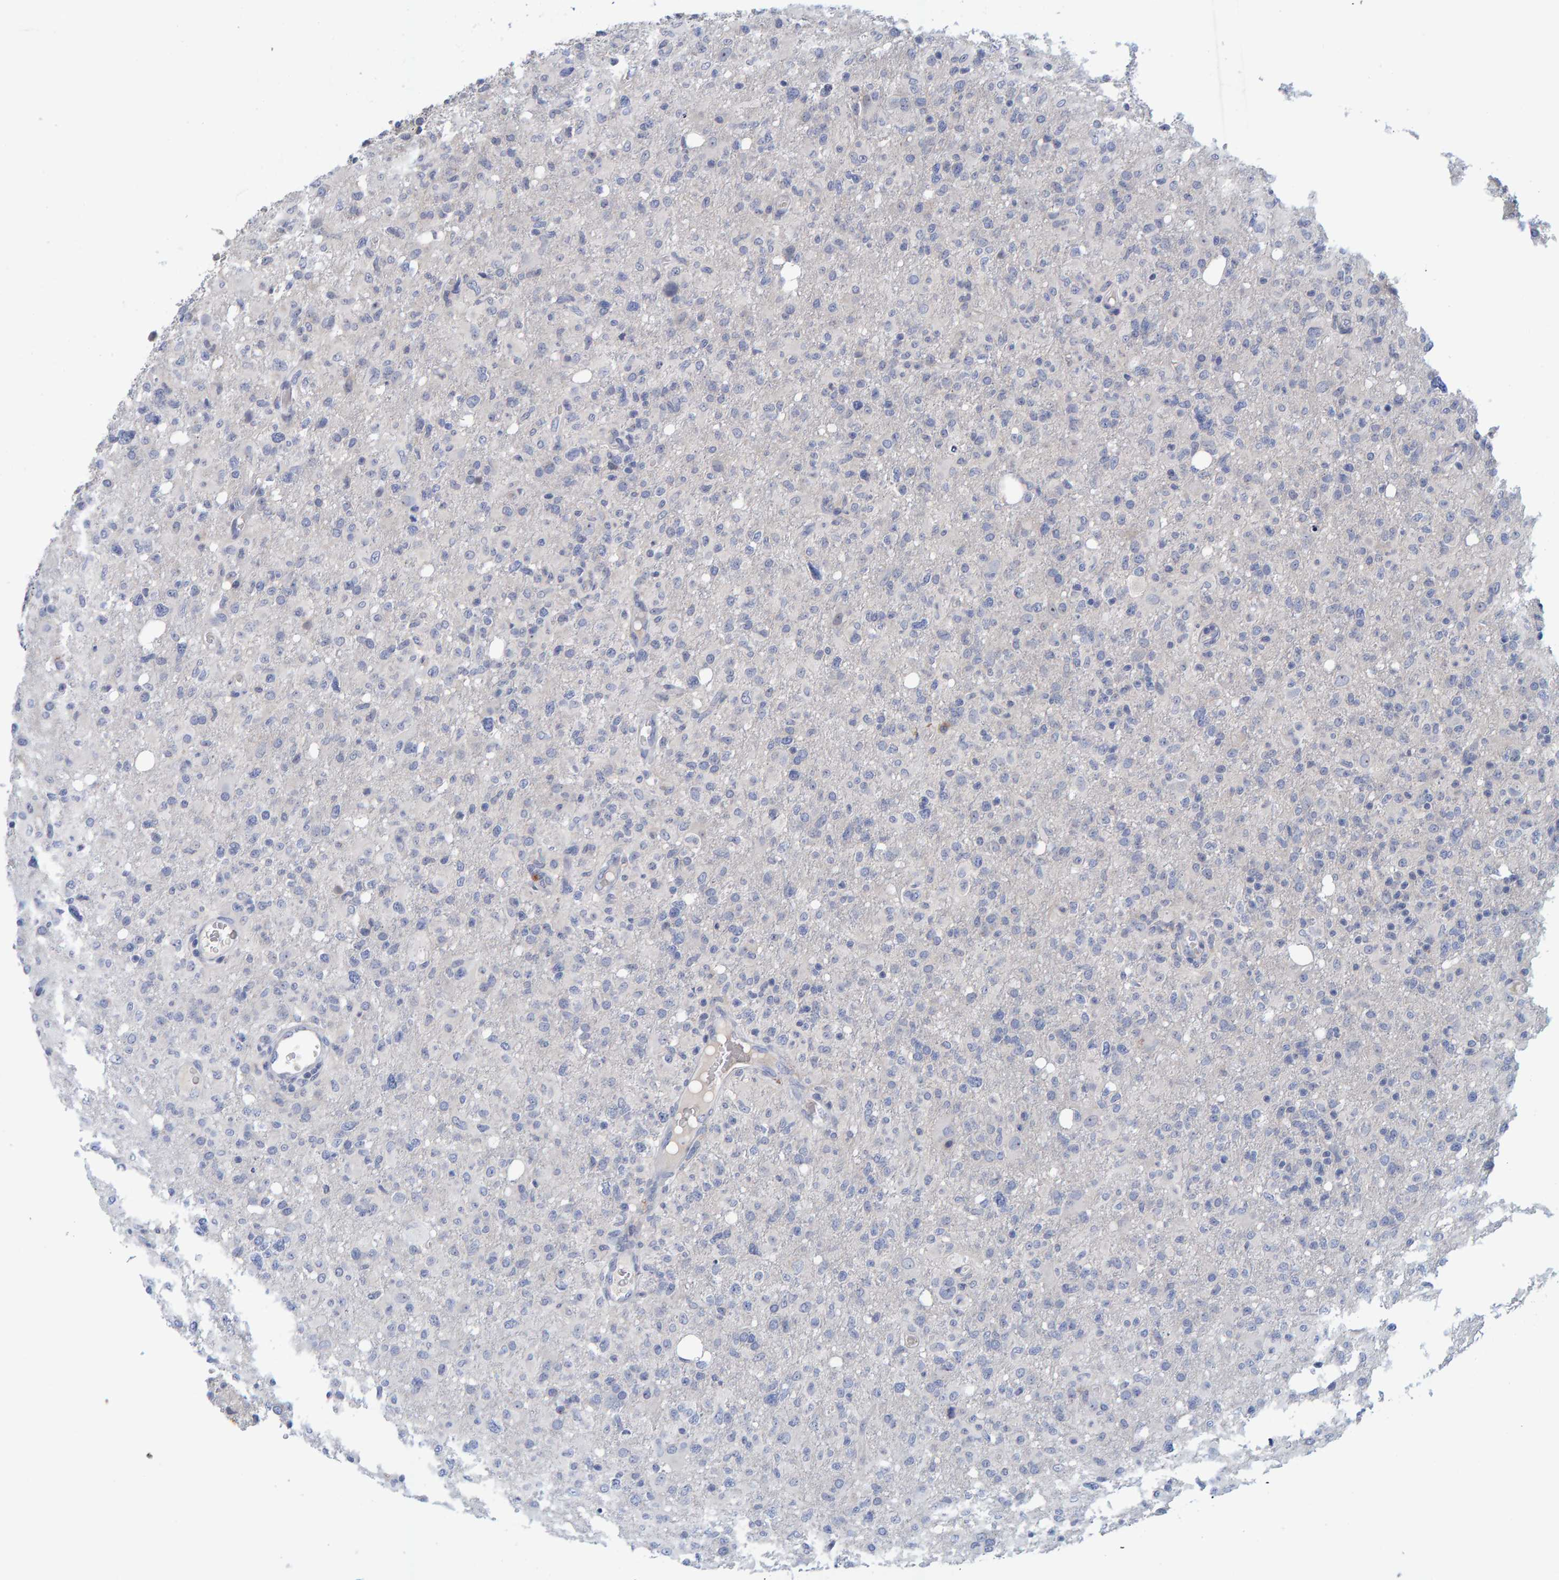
{"staining": {"intensity": "negative", "quantity": "none", "location": "none"}, "tissue": "glioma", "cell_type": "Tumor cells", "image_type": "cancer", "snomed": [{"axis": "morphology", "description": "Glioma, malignant, High grade"}, {"axis": "topography", "description": "Brain"}], "caption": "The micrograph reveals no significant positivity in tumor cells of malignant glioma (high-grade). (Stains: DAB immunohistochemistry with hematoxylin counter stain, Microscopy: brightfield microscopy at high magnification).", "gene": "ZNF77", "patient": {"sex": "female", "age": 57}}